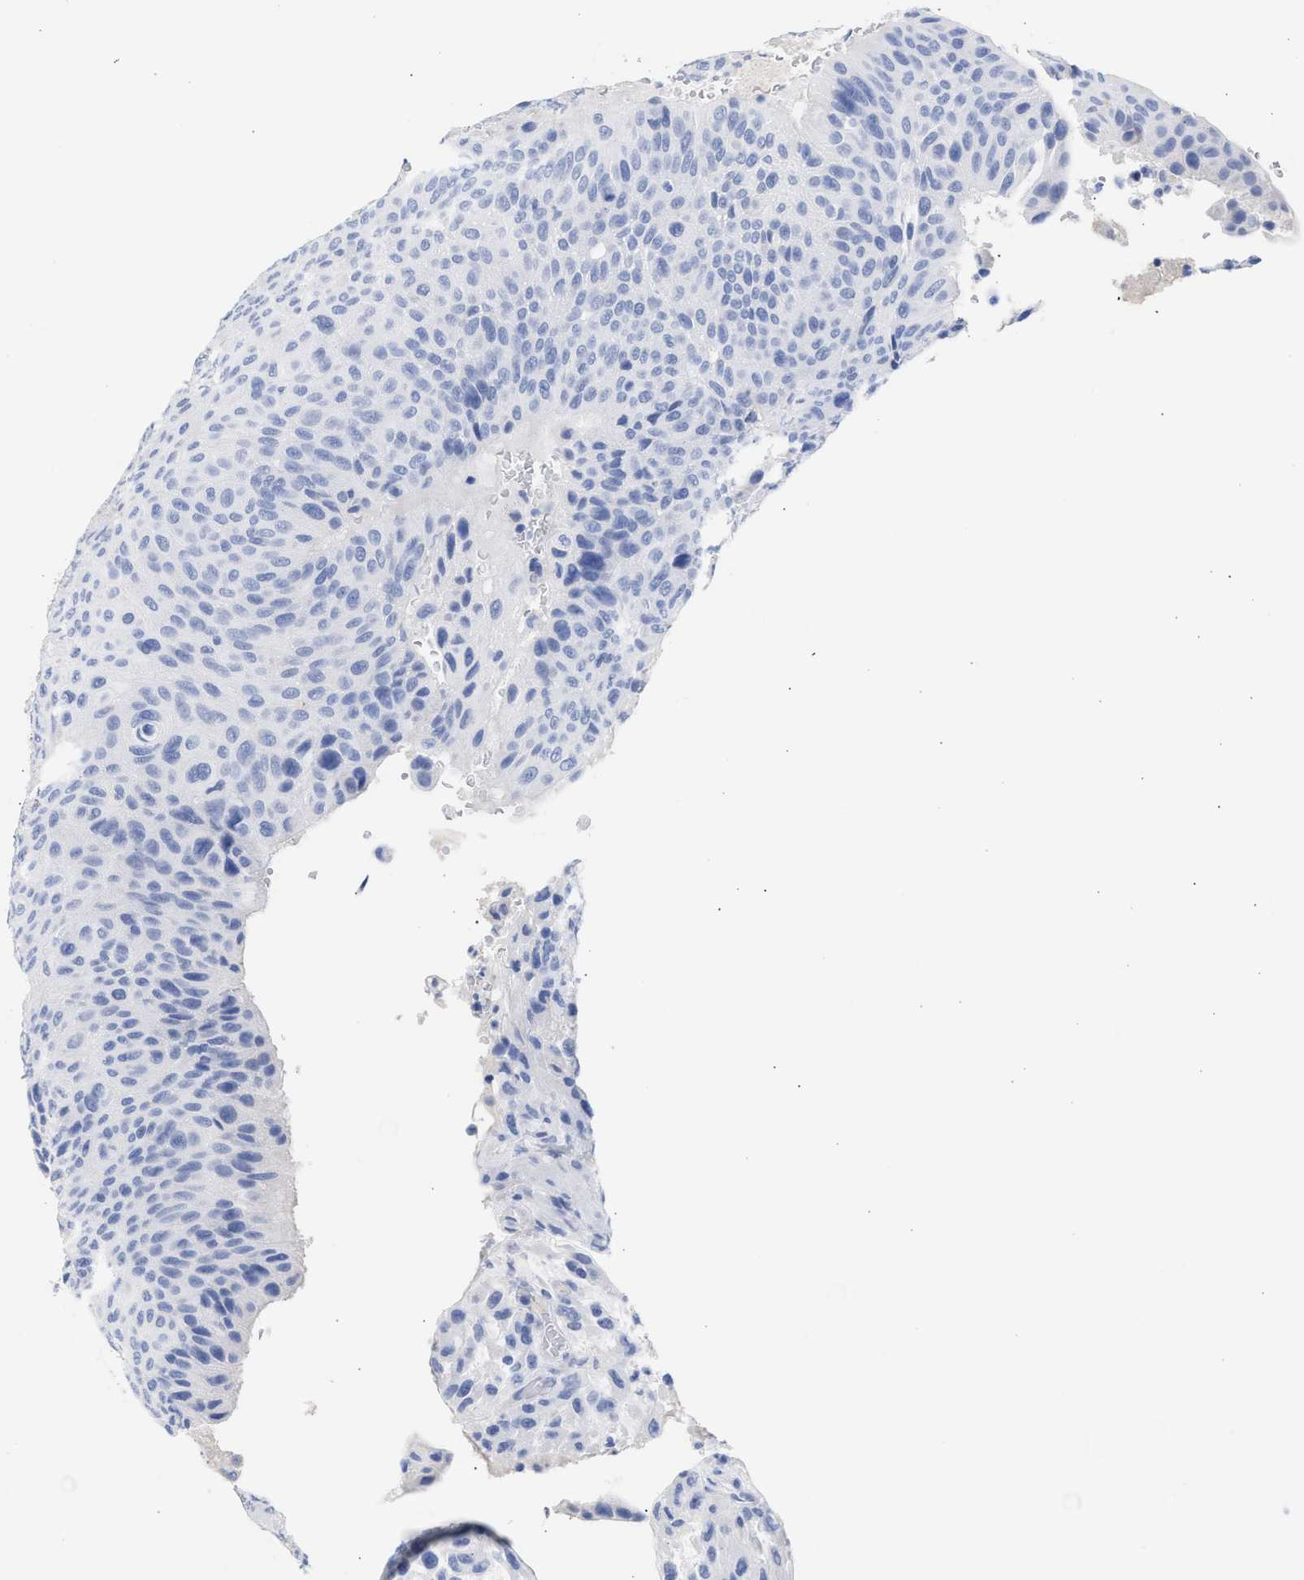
{"staining": {"intensity": "negative", "quantity": "none", "location": "none"}, "tissue": "urothelial cancer", "cell_type": "Tumor cells", "image_type": "cancer", "snomed": [{"axis": "morphology", "description": "Urothelial carcinoma, High grade"}, {"axis": "topography", "description": "Urinary bladder"}], "caption": "An IHC photomicrograph of high-grade urothelial carcinoma is shown. There is no staining in tumor cells of high-grade urothelial carcinoma.", "gene": "NCAM1", "patient": {"sex": "male", "age": 66}}